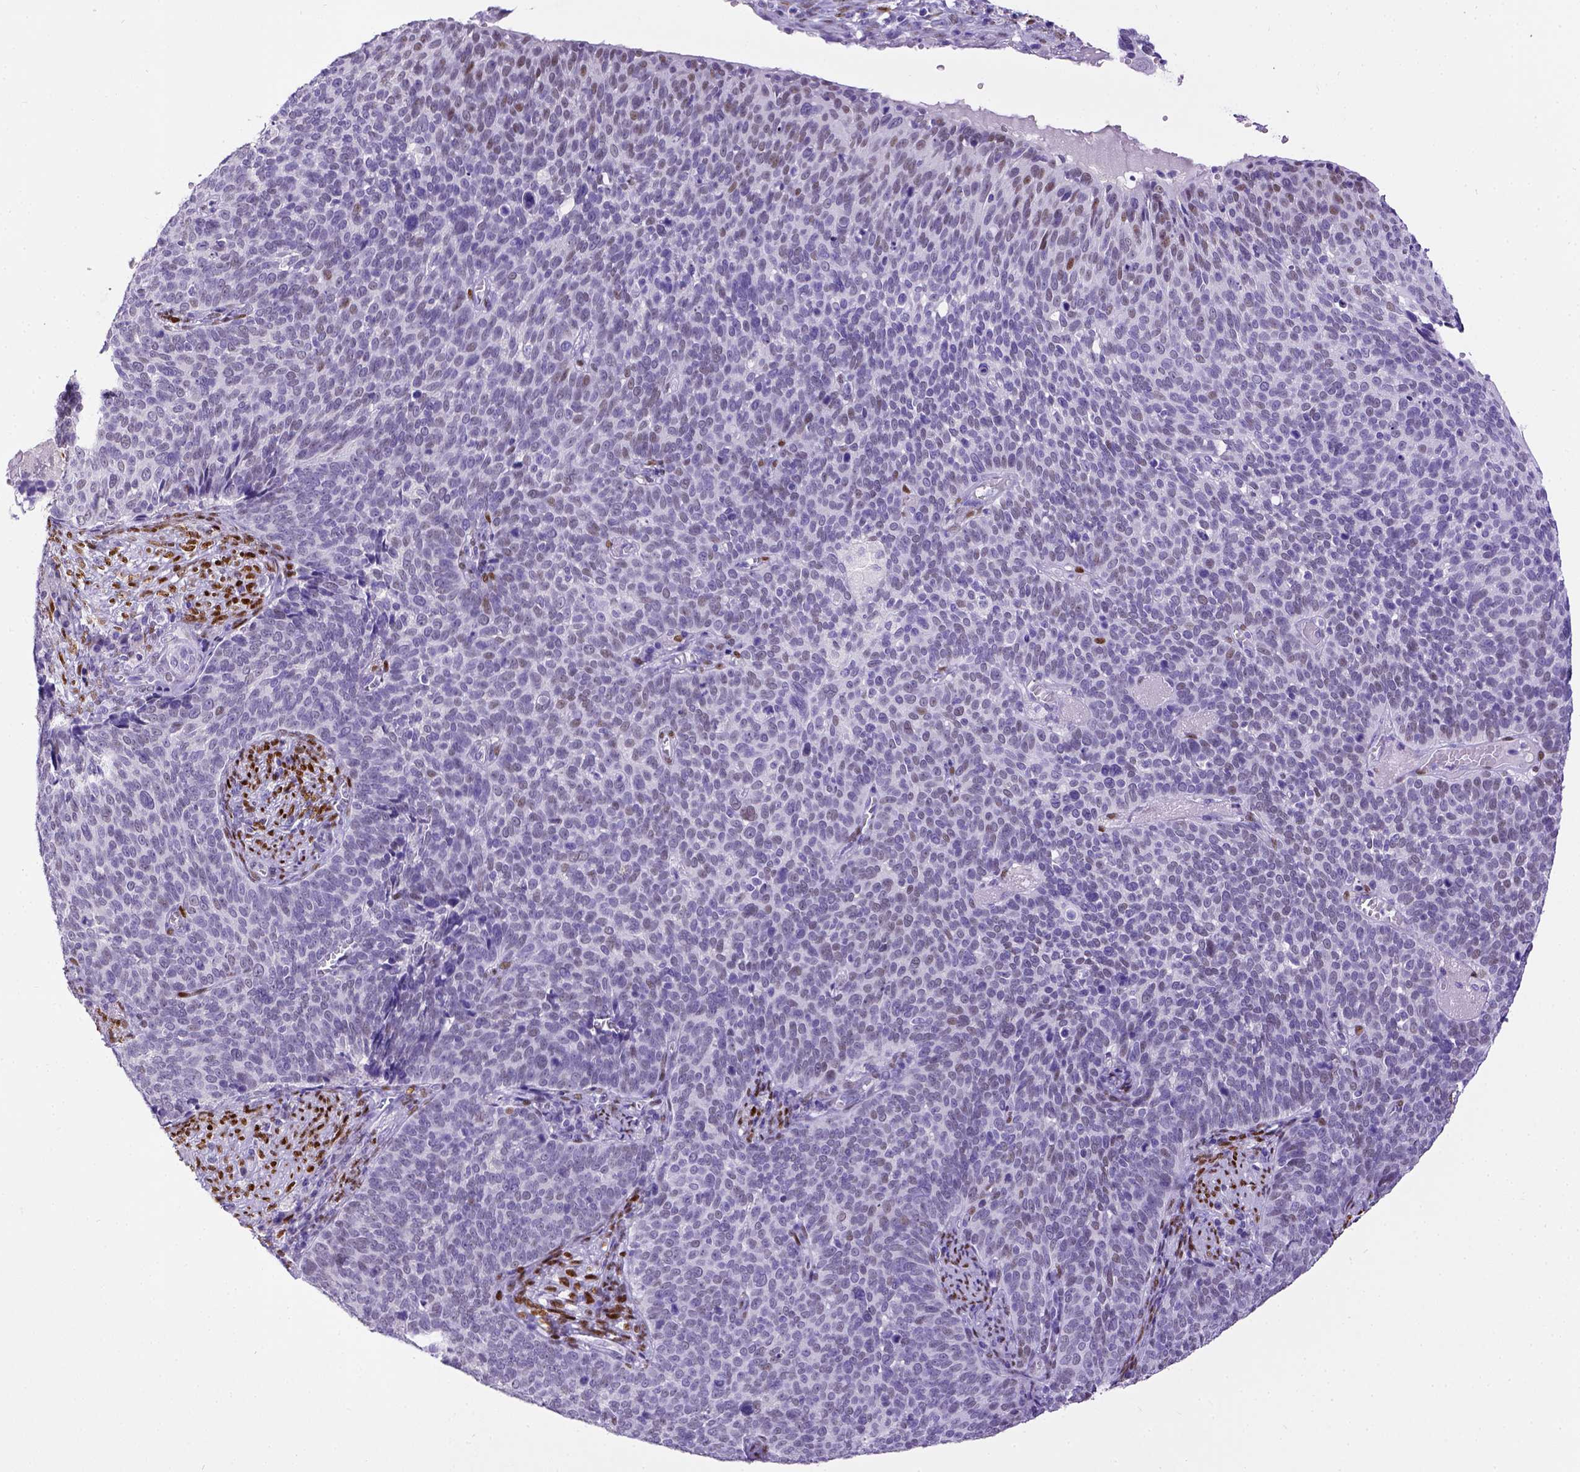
{"staining": {"intensity": "weak", "quantity": "<25%", "location": "nuclear"}, "tissue": "cervical cancer", "cell_type": "Tumor cells", "image_type": "cancer", "snomed": [{"axis": "morphology", "description": "Normal tissue, NOS"}, {"axis": "morphology", "description": "Squamous cell carcinoma, NOS"}, {"axis": "topography", "description": "Cervix"}], "caption": "A high-resolution photomicrograph shows immunohistochemistry (IHC) staining of cervical cancer (squamous cell carcinoma), which reveals no significant positivity in tumor cells. The staining was performed using DAB to visualize the protein expression in brown, while the nuclei were stained in blue with hematoxylin (Magnification: 20x).", "gene": "ESR1", "patient": {"sex": "female", "age": 39}}